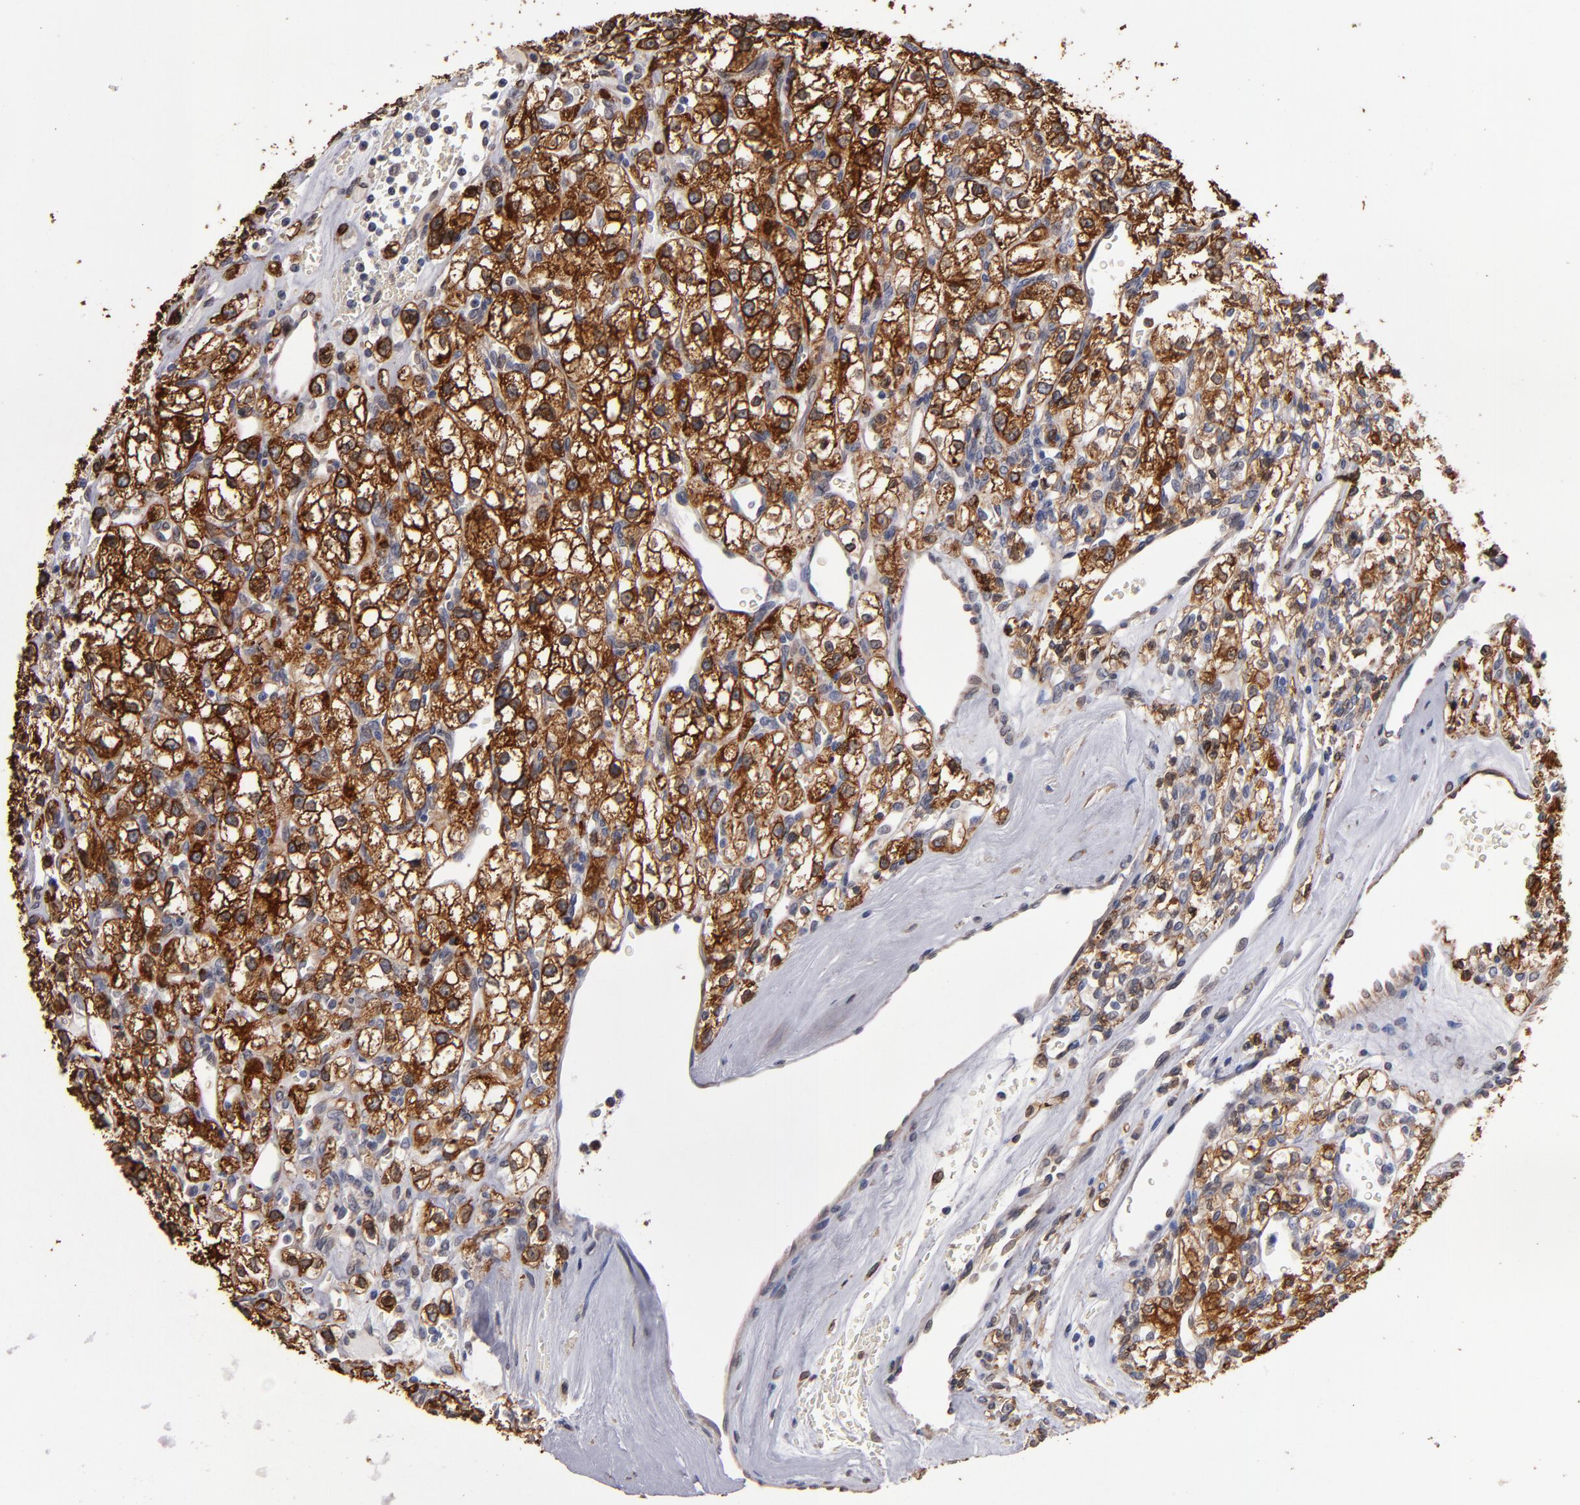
{"staining": {"intensity": "strong", "quantity": ">75%", "location": "cytoplasmic/membranous"}, "tissue": "renal cancer", "cell_type": "Tumor cells", "image_type": "cancer", "snomed": [{"axis": "morphology", "description": "Adenocarcinoma, NOS"}, {"axis": "topography", "description": "Kidney"}], "caption": "A micrograph showing strong cytoplasmic/membranous expression in about >75% of tumor cells in renal cancer (adenocarcinoma), as visualized by brown immunohistochemical staining.", "gene": "PGRMC1", "patient": {"sex": "female", "age": 62}}